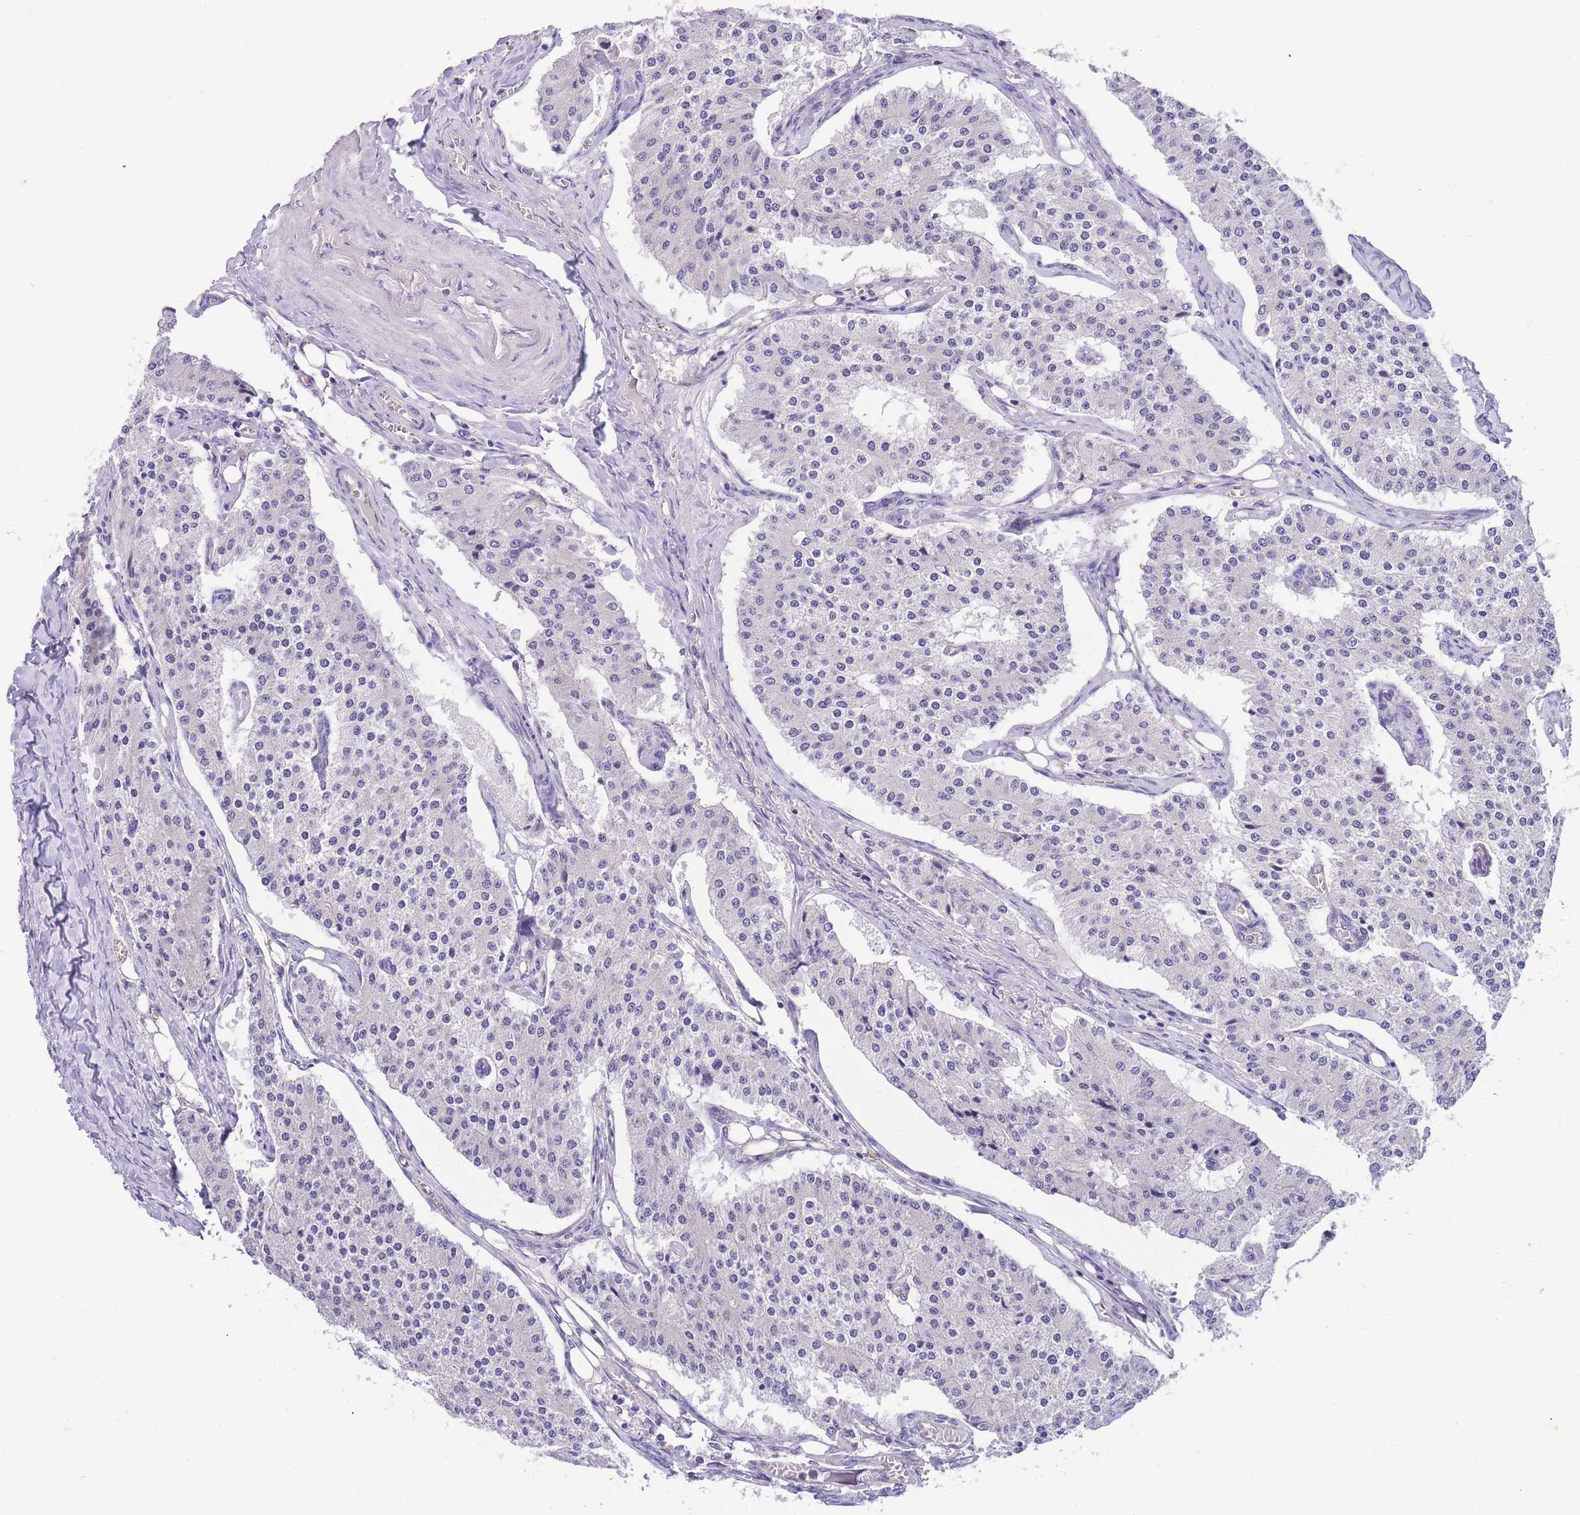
{"staining": {"intensity": "negative", "quantity": "none", "location": "none"}, "tissue": "carcinoid", "cell_type": "Tumor cells", "image_type": "cancer", "snomed": [{"axis": "morphology", "description": "Carcinoid, malignant, NOS"}, {"axis": "topography", "description": "Colon"}], "caption": "Carcinoid (malignant) was stained to show a protein in brown. There is no significant staining in tumor cells.", "gene": "SLC35F2", "patient": {"sex": "female", "age": 52}}